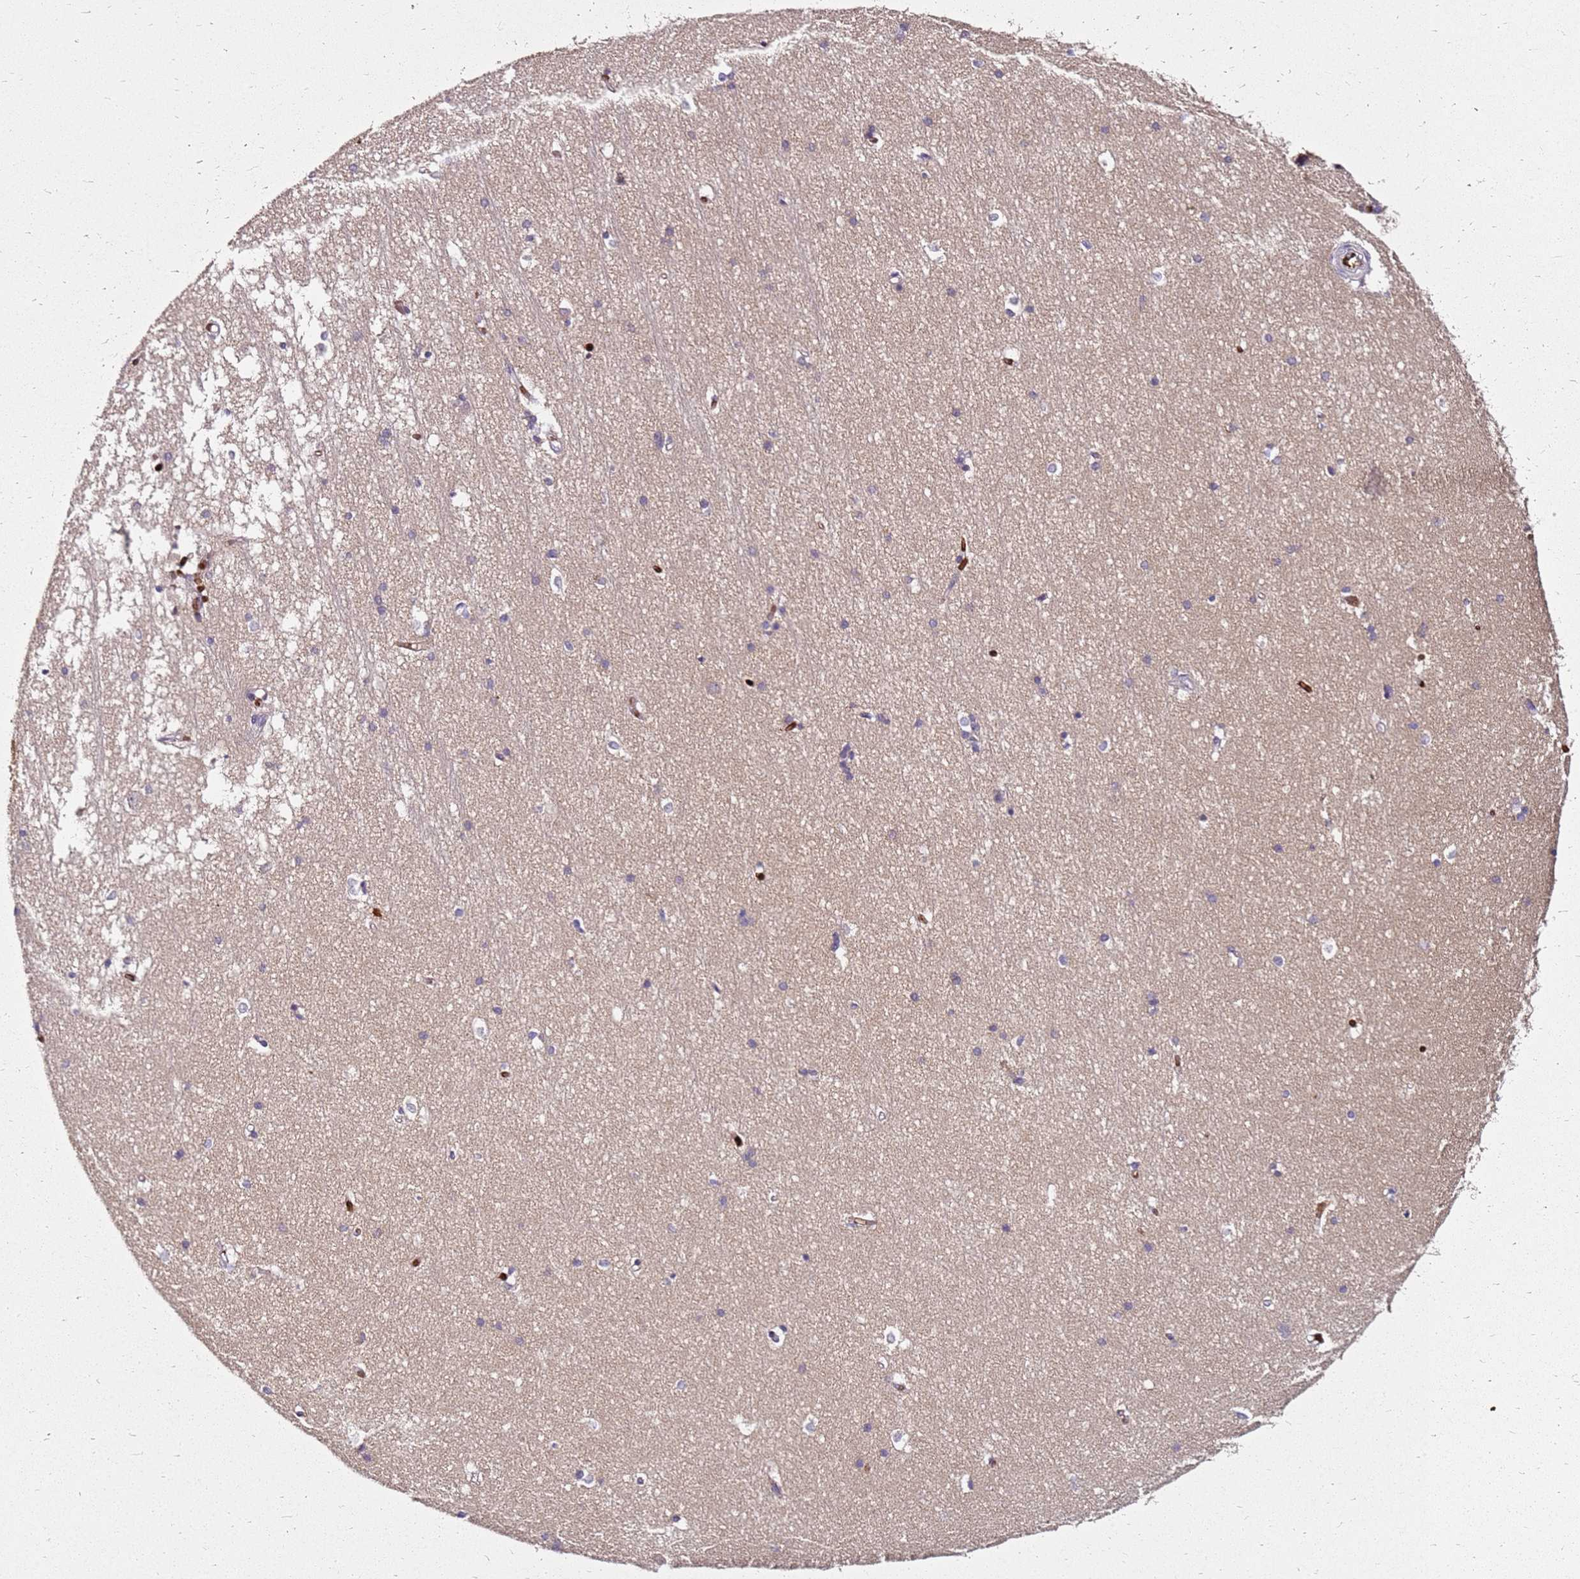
{"staining": {"intensity": "strong", "quantity": "<25%", "location": "nuclear"}, "tissue": "hippocampus", "cell_type": "Glial cells", "image_type": "normal", "snomed": [{"axis": "morphology", "description": "Normal tissue, NOS"}, {"axis": "topography", "description": "Hippocampus"}], "caption": "A photomicrograph of hippocampus stained for a protein demonstrates strong nuclear brown staining in glial cells. Using DAB (3,3'-diaminobenzidine) (brown) and hematoxylin (blue) stains, captured at high magnification using brightfield microscopy.", "gene": "RNF11", "patient": {"sex": "male", "age": 45}}